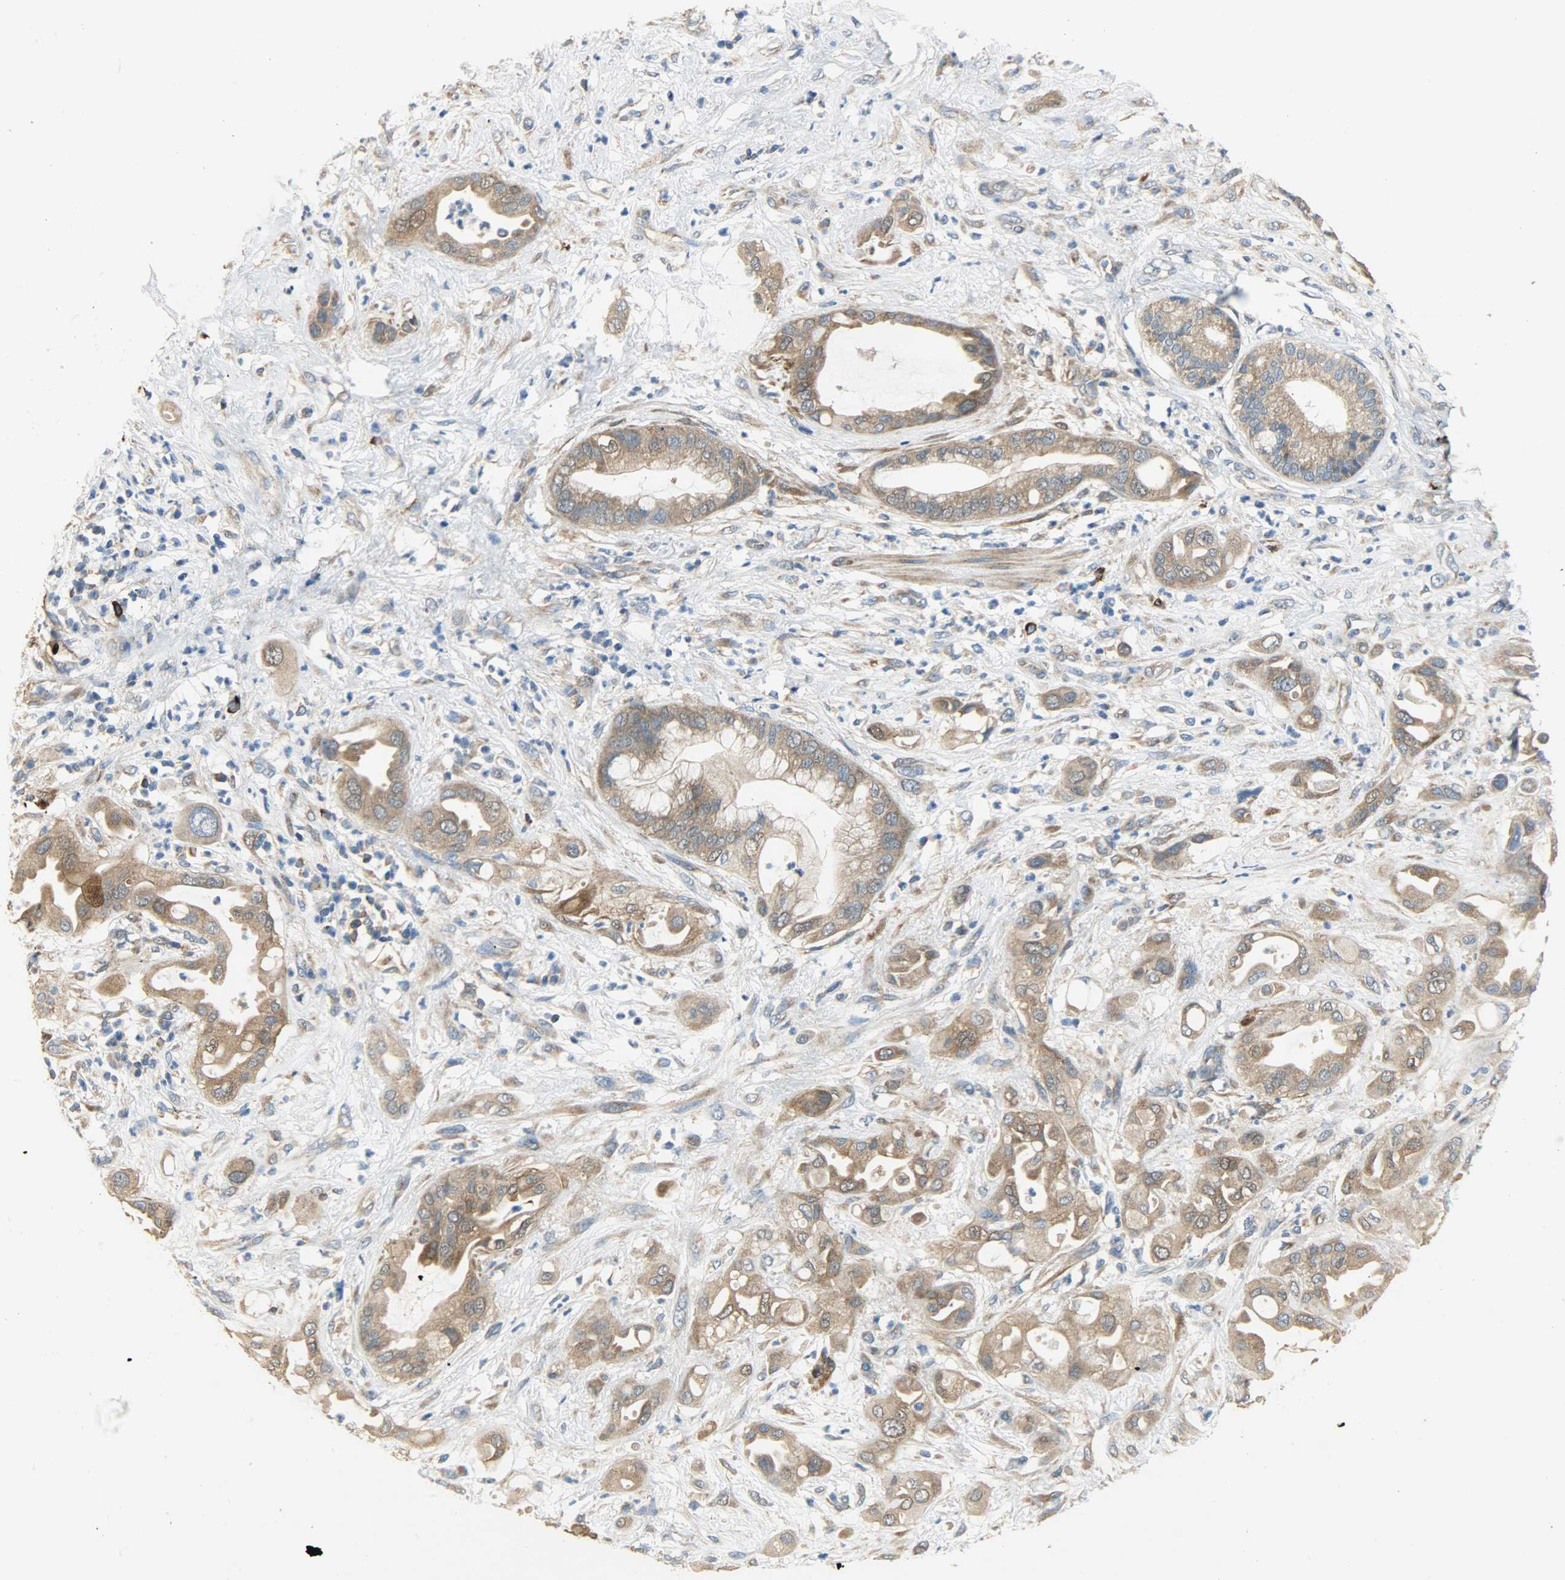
{"staining": {"intensity": "moderate", "quantity": ">75%", "location": "cytoplasmic/membranous"}, "tissue": "pancreatic cancer", "cell_type": "Tumor cells", "image_type": "cancer", "snomed": [{"axis": "morphology", "description": "Adenocarcinoma, NOS"}, {"axis": "morphology", "description": "Adenocarcinoma, metastatic, NOS"}, {"axis": "topography", "description": "Lymph node"}, {"axis": "topography", "description": "Pancreas"}, {"axis": "topography", "description": "Duodenum"}], "caption": "Immunohistochemistry (IHC) micrograph of neoplastic tissue: human pancreatic cancer (metastatic adenocarcinoma) stained using immunohistochemistry (IHC) shows medium levels of moderate protein expression localized specifically in the cytoplasmic/membranous of tumor cells, appearing as a cytoplasmic/membranous brown color.", "gene": "C1orf198", "patient": {"sex": "female", "age": 64}}